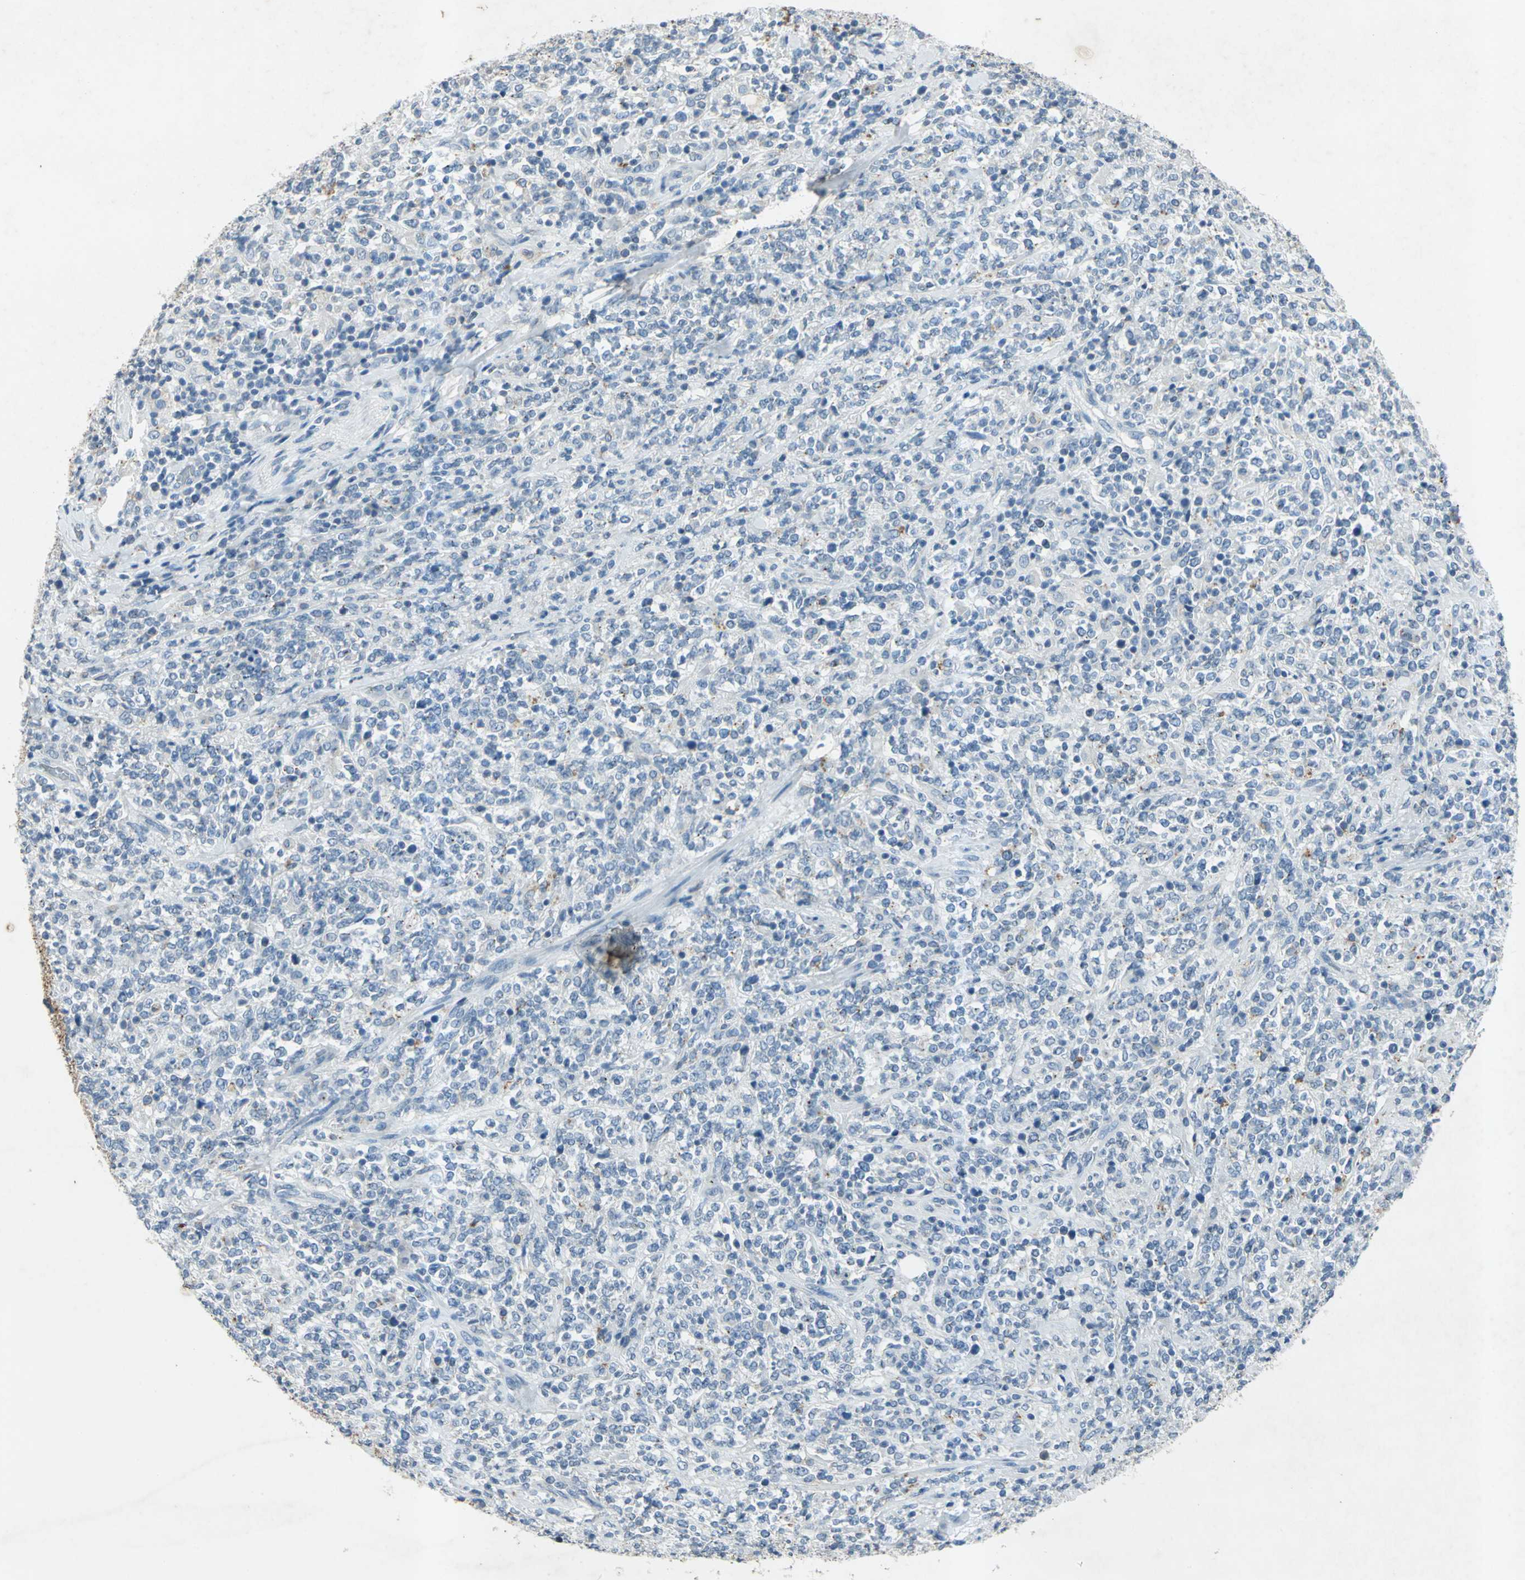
{"staining": {"intensity": "negative", "quantity": "none", "location": "none"}, "tissue": "lymphoma", "cell_type": "Tumor cells", "image_type": "cancer", "snomed": [{"axis": "morphology", "description": "Malignant lymphoma, non-Hodgkin's type, High grade"}, {"axis": "topography", "description": "Soft tissue"}], "caption": "Malignant lymphoma, non-Hodgkin's type (high-grade) was stained to show a protein in brown. There is no significant positivity in tumor cells.", "gene": "CAMK2B", "patient": {"sex": "male", "age": 18}}